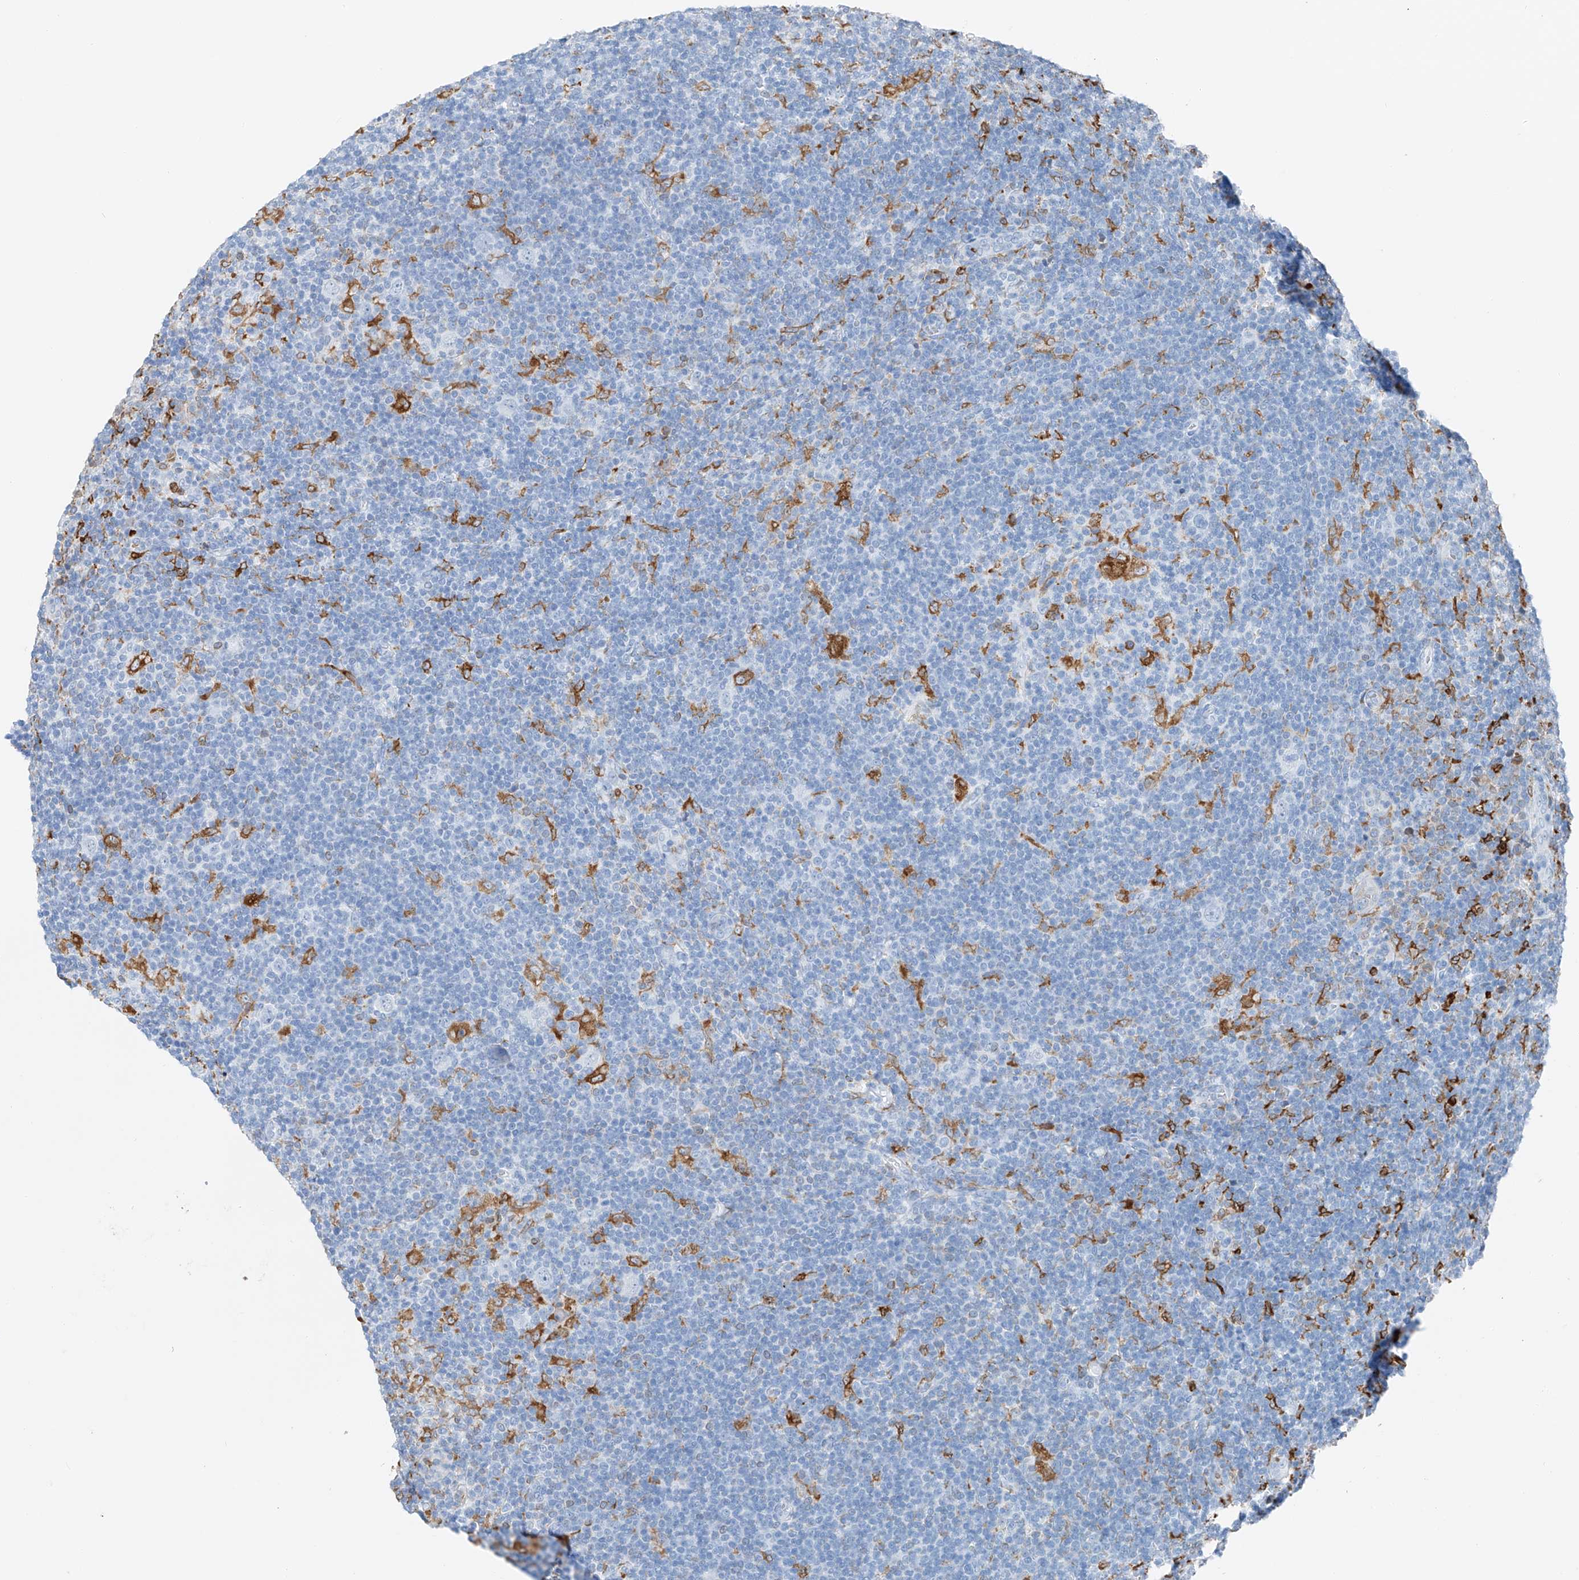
{"staining": {"intensity": "negative", "quantity": "none", "location": "none"}, "tissue": "lymphoma", "cell_type": "Tumor cells", "image_type": "cancer", "snomed": [{"axis": "morphology", "description": "Hodgkin's disease, NOS"}, {"axis": "topography", "description": "Lymph node"}], "caption": "This image is of lymphoma stained with immunohistochemistry (IHC) to label a protein in brown with the nuclei are counter-stained blue. There is no positivity in tumor cells. Brightfield microscopy of immunohistochemistry stained with DAB (brown) and hematoxylin (blue), captured at high magnification.", "gene": "TBXAS1", "patient": {"sex": "female", "age": 57}}